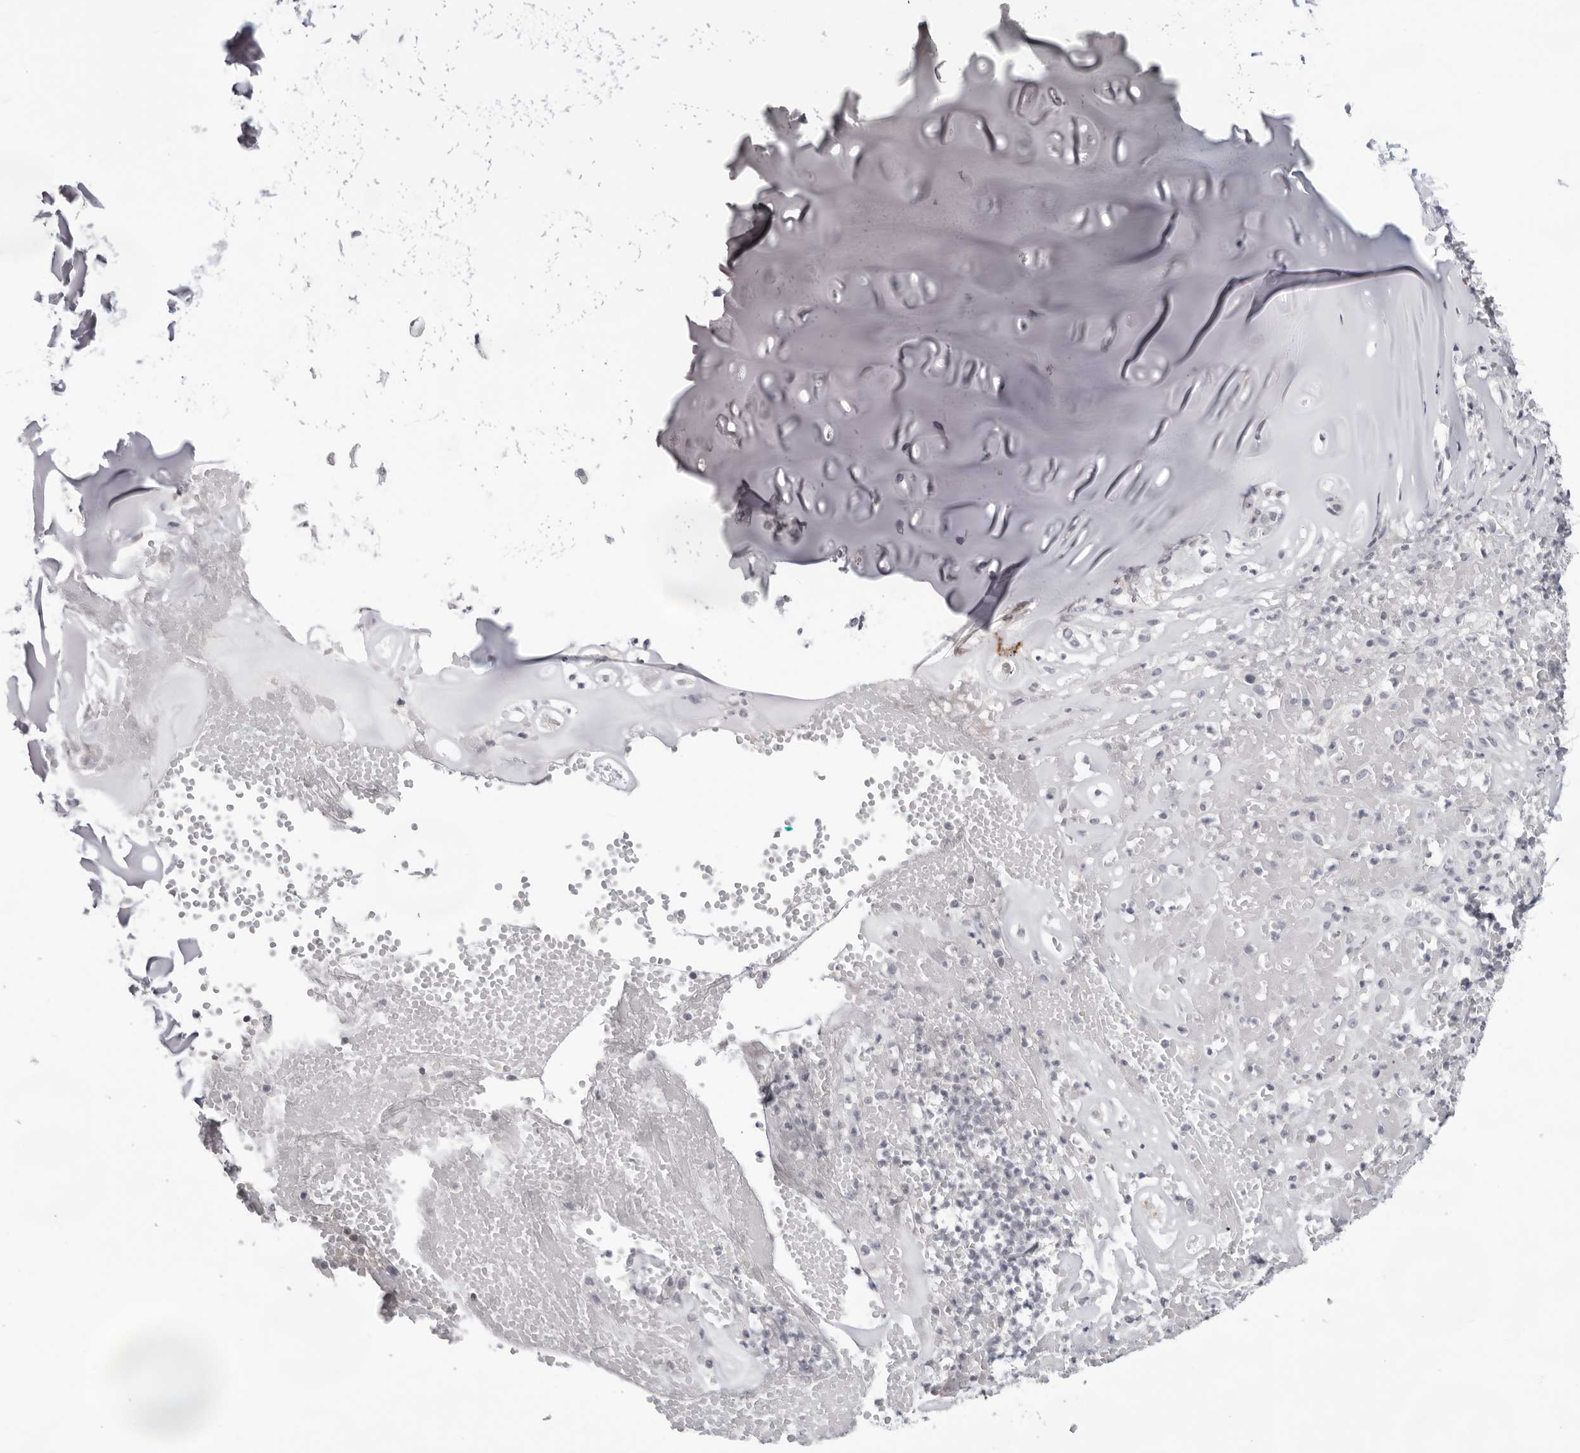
{"staining": {"intensity": "negative", "quantity": "none", "location": "none"}, "tissue": "adipose tissue", "cell_type": "Adipocytes", "image_type": "normal", "snomed": [{"axis": "morphology", "description": "Normal tissue, NOS"}, {"axis": "morphology", "description": "Basal cell carcinoma"}, {"axis": "topography", "description": "Cartilage tissue"}, {"axis": "topography", "description": "Nasopharynx"}, {"axis": "topography", "description": "Oral tissue"}], "caption": "Human adipose tissue stained for a protein using IHC reveals no positivity in adipocytes.", "gene": "ACP6", "patient": {"sex": "female", "age": 77}}